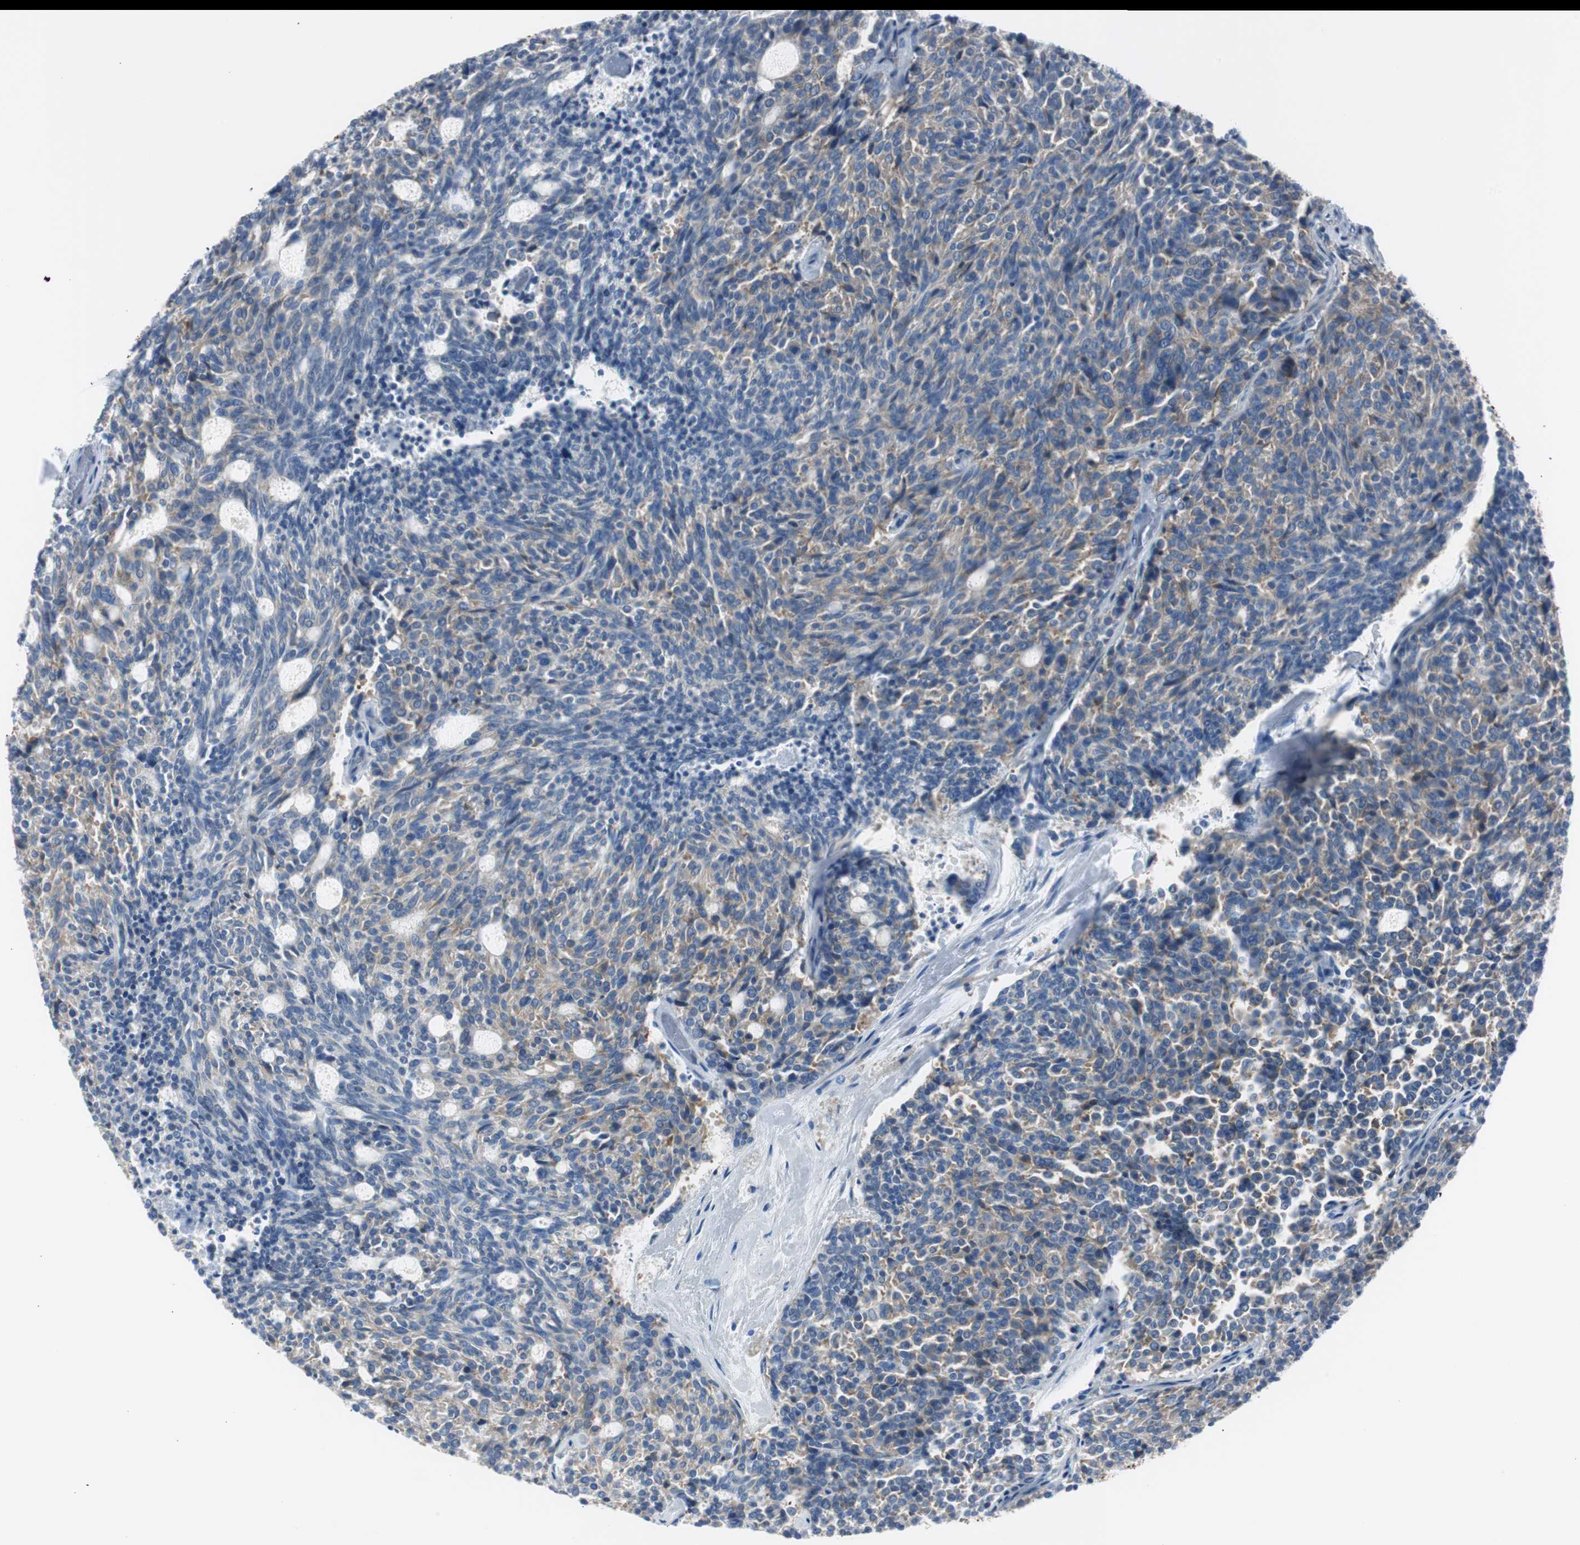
{"staining": {"intensity": "weak", "quantity": ">75%", "location": "cytoplasmic/membranous"}, "tissue": "carcinoid", "cell_type": "Tumor cells", "image_type": "cancer", "snomed": [{"axis": "morphology", "description": "Carcinoid, malignant, NOS"}, {"axis": "topography", "description": "Pancreas"}], "caption": "The micrograph demonstrates immunohistochemical staining of carcinoid (malignant). There is weak cytoplasmic/membranous positivity is identified in about >75% of tumor cells.", "gene": "RPS12", "patient": {"sex": "female", "age": 54}}